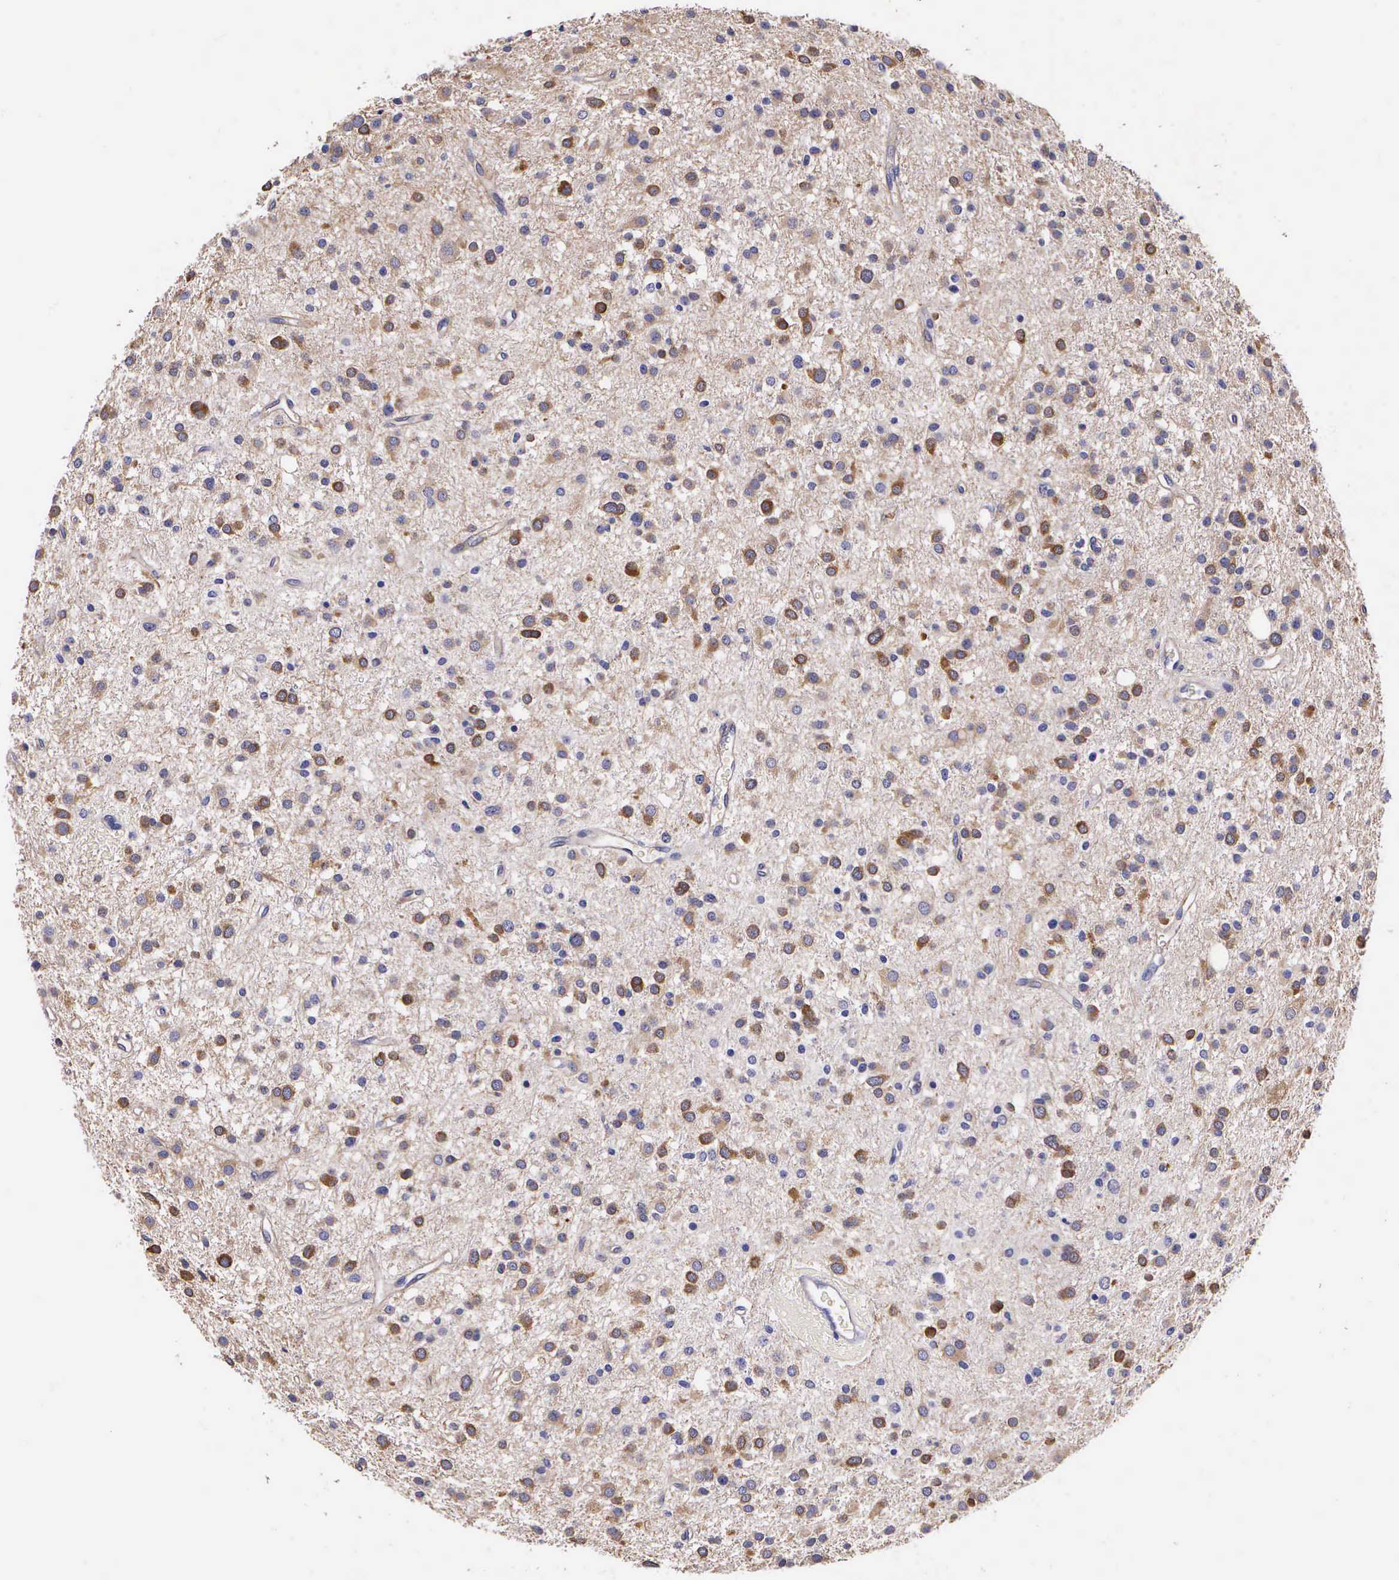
{"staining": {"intensity": "strong", "quantity": ">75%", "location": "cytoplasmic/membranous"}, "tissue": "glioma", "cell_type": "Tumor cells", "image_type": "cancer", "snomed": [{"axis": "morphology", "description": "Glioma, malignant, Low grade"}, {"axis": "topography", "description": "Brain"}], "caption": "High-power microscopy captured an immunohistochemistry photomicrograph of glioma, revealing strong cytoplasmic/membranous positivity in approximately >75% of tumor cells.", "gene": "BCAR1", "patient": {"sex": "female", "age": 36}}